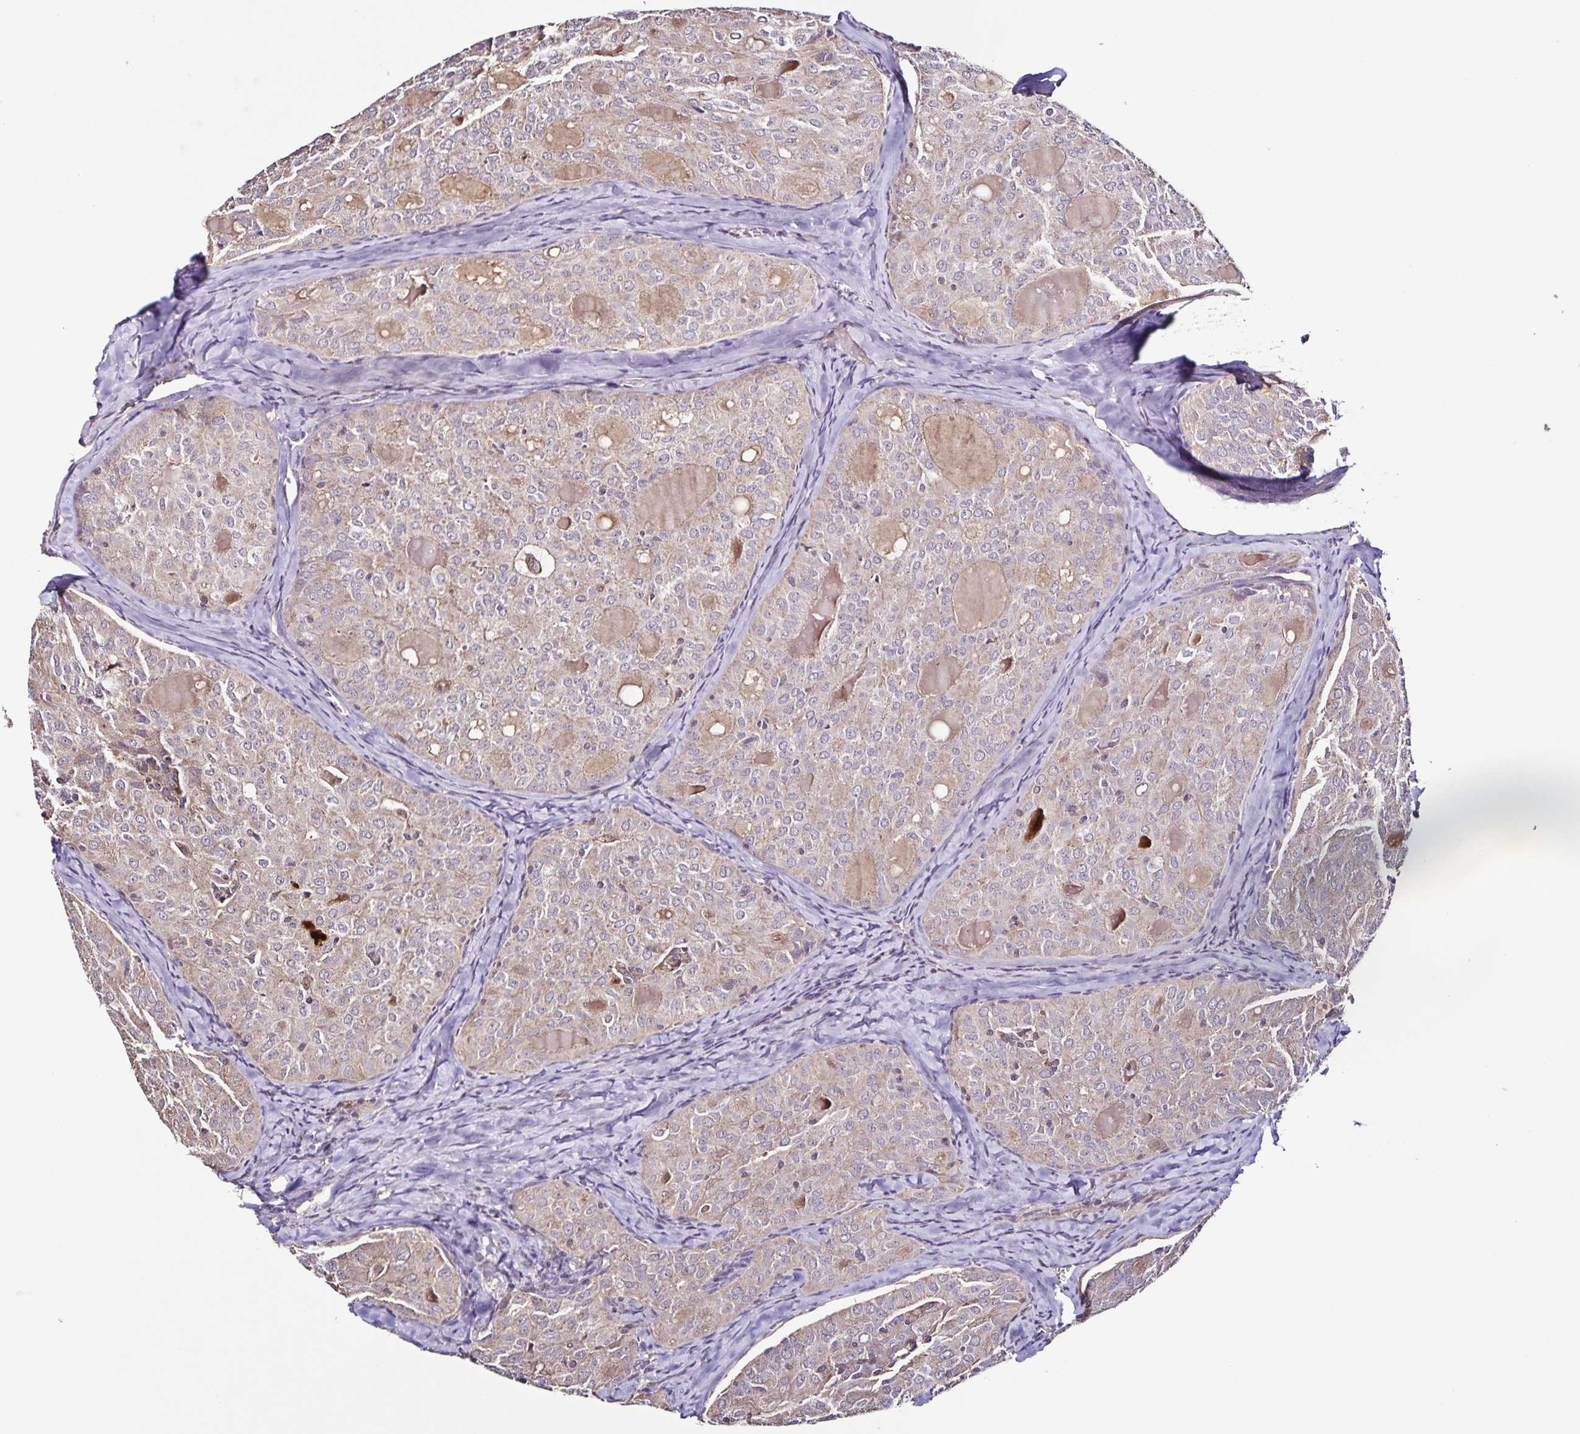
{"staining": {"intensity": "weak", "quantity": "<25%", "location": "cytoplasmic/membranous"}, "tissue": "thyroid cancer", "cell_type": "Tumor cells", "image_type": "cancer", "snomed": [{"axis": "morphology", "description": "Follicular adenoma carcinoma, NOS"}, {"axis": "topography", "description": "Thyroid gland"}], "caption": "A micrograph of thyroid cancer stained for a protein demonstrates no brown staining in tumor cells.", "gene": "MAN1A1", "patient": {"sex": "male", "age": 75}}